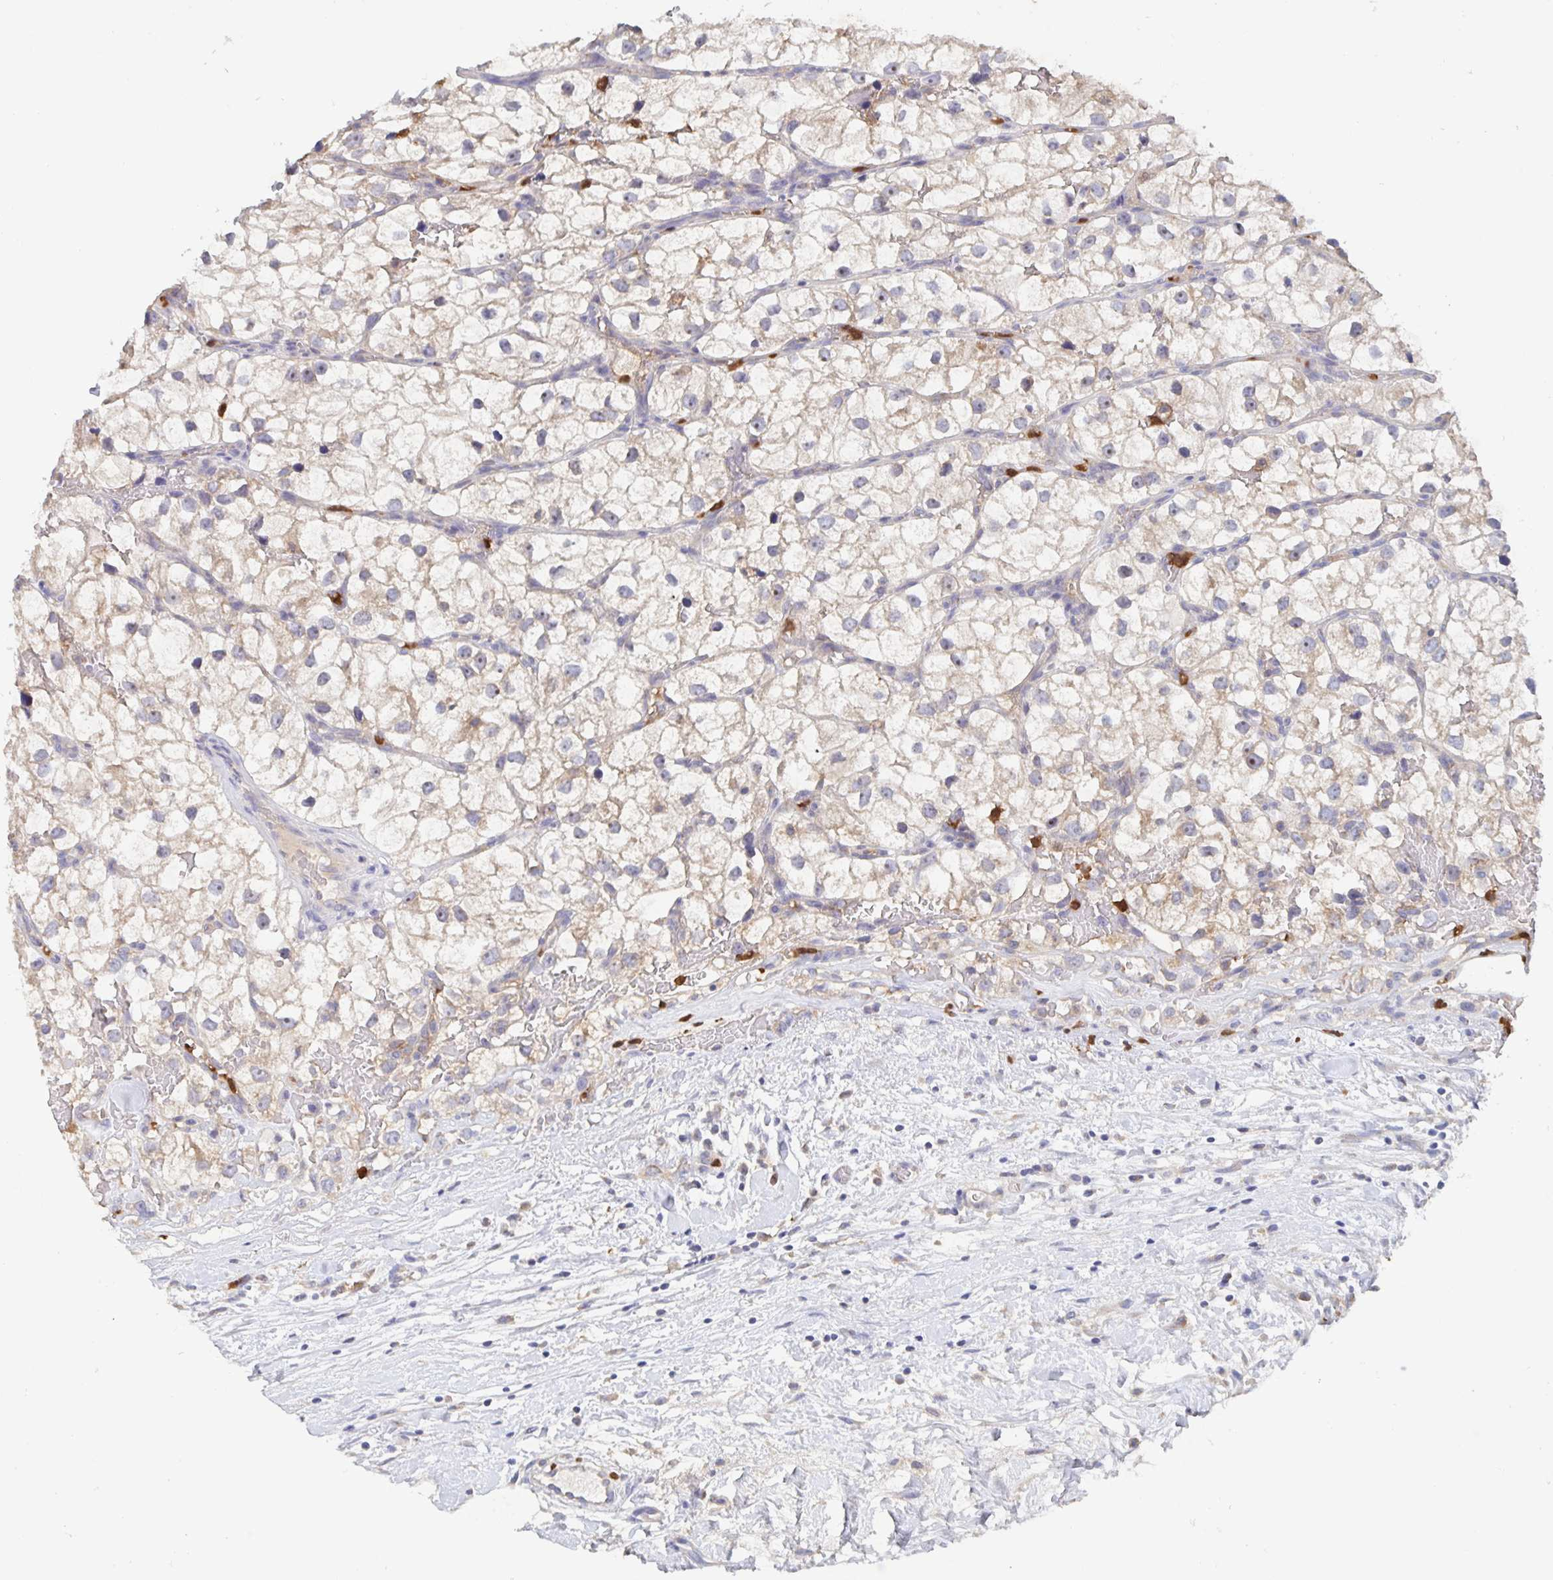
{"staining": {"intensity": "weak", "quantity": "<25%", "location": "cytoplasmic/membranous"}, "tissue": "renal cancer", "cell_type": "Tumor cells", "image_type": "cancer", "snomed": [{"axis": "morphology", "description": "Adenocarcinoma, NOS"}, {"axis": "topography", "description": "Kidney"}], "caption": "Immunohistochemical staining of human renal adenocarcinoma reveals no significant positivity in tumor cells.", "gene": "CDC42BPG", "patient": {"sex": "male", "age": 59}}